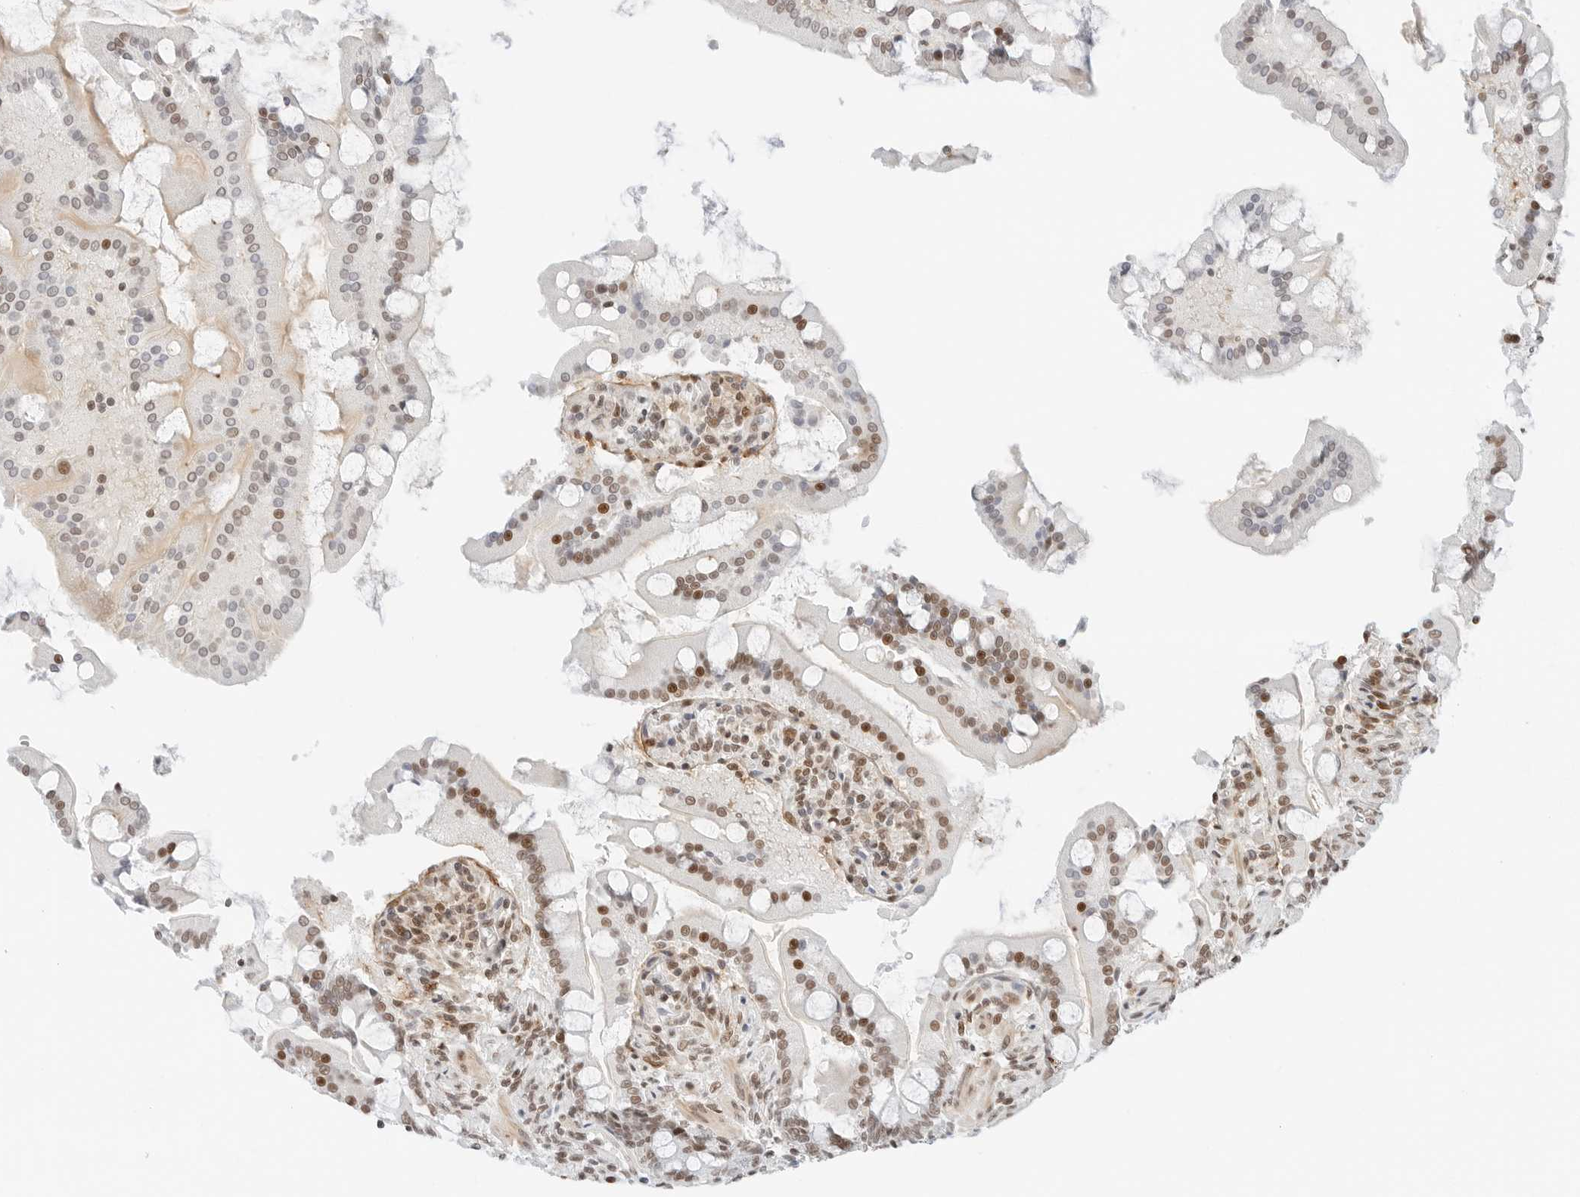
{"staining": {"intensity": "moderate", "quantity": "25%-75%", "location": "cytoplasmic/membranous,nuclear"}, "tissue": "small intestine", "cell_type": "Glandular cells", "image_type": "normal", "snomed": [{"axis": "morphology", "description": "Normal tissue, NOS"}, {"axis": "topography", "description": "Small intestine"}], "caption": "Immunohistochemistry (IHC) micrograph of unremarkable small intestine stained for a protein (brown), which demonstrates medium levels of moderate cytoplasmic/membranous,nuclear staining in about 25%-75% of glandular cells.", "gene": "CRTC2", "patient": {"sex": "male", "age": 41}}